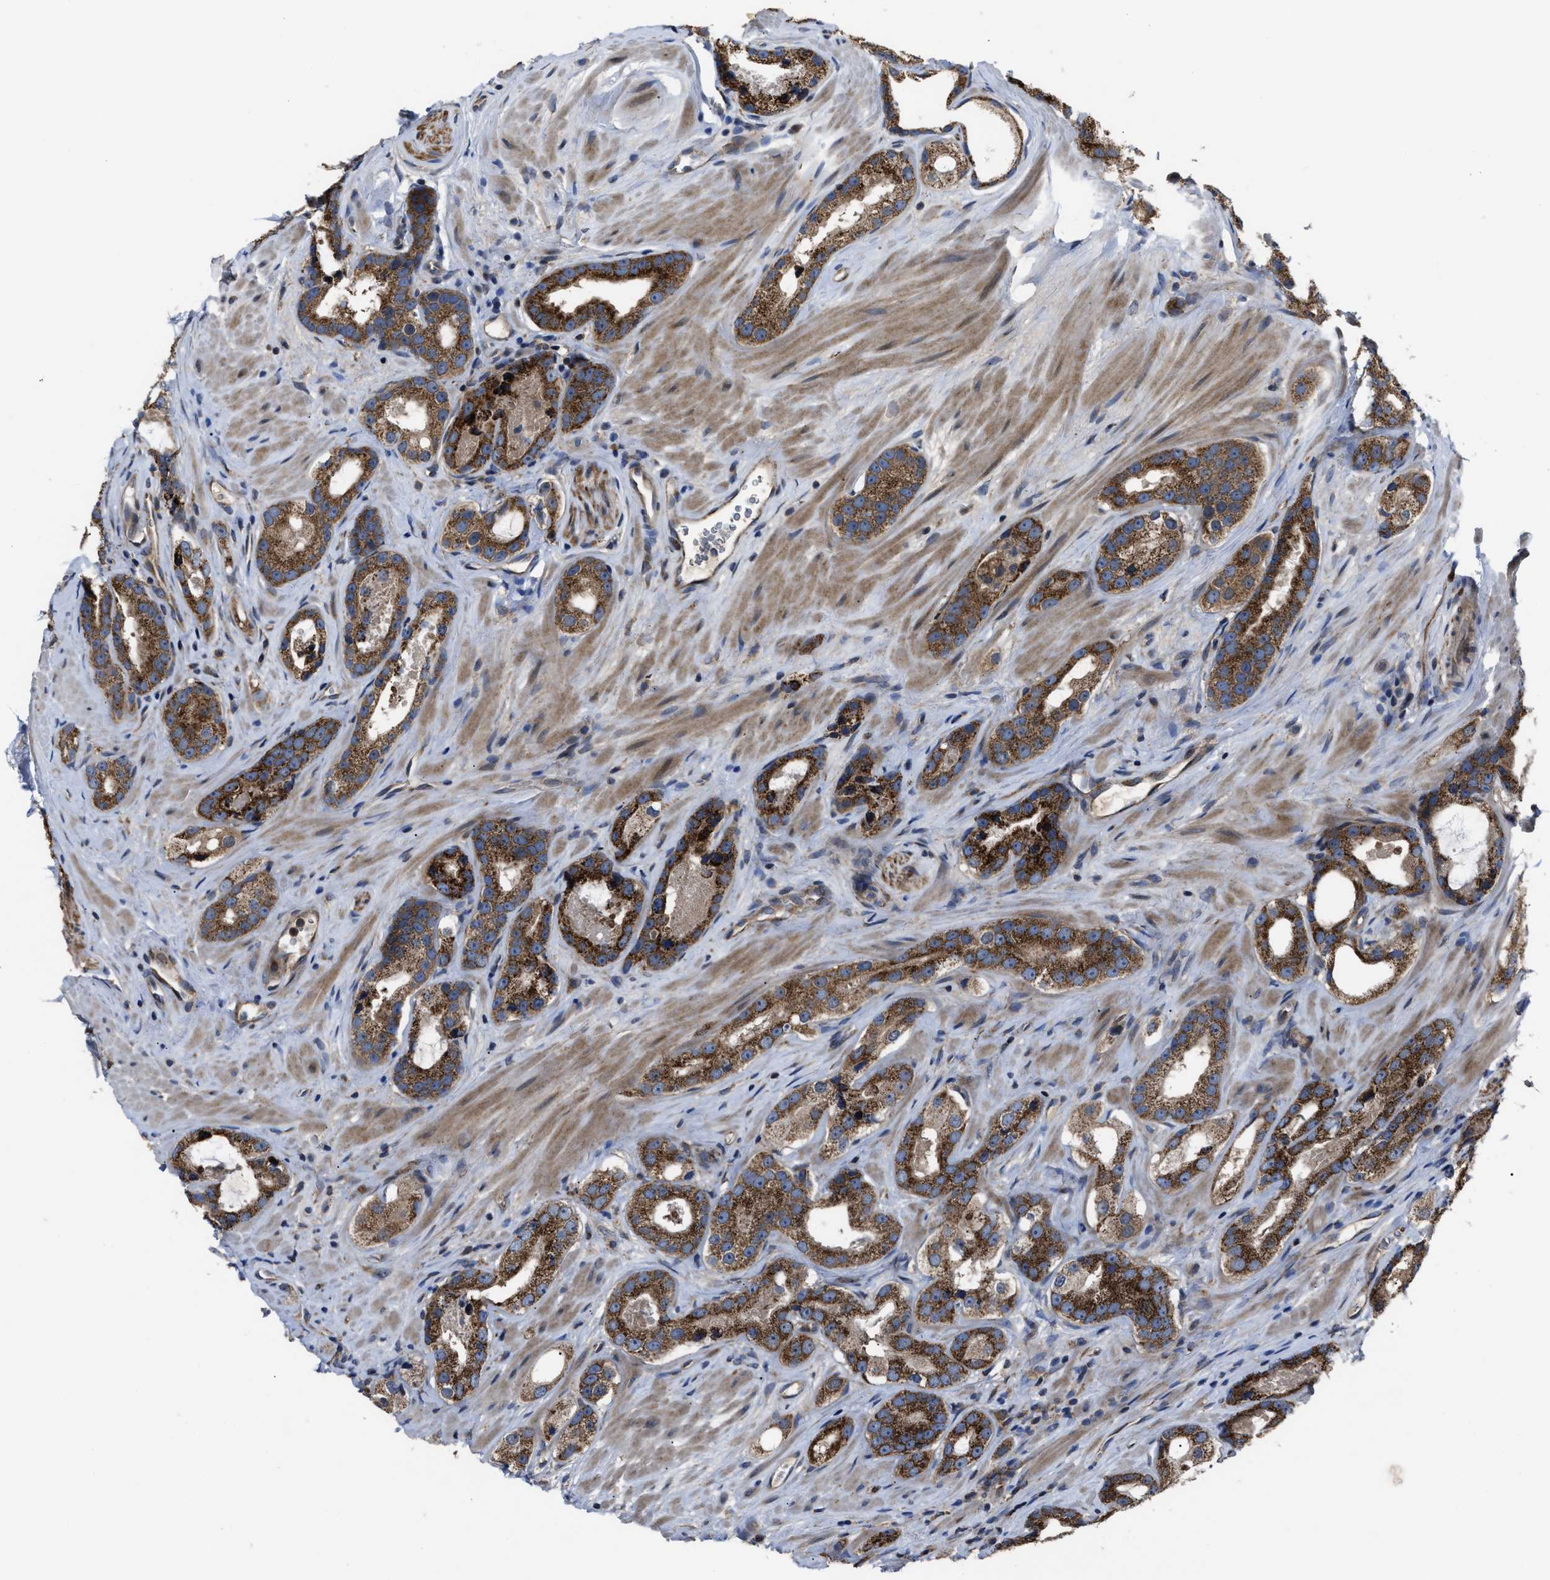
{"staining": {"intensity": "strong", "quantity": ">75%", "location": "cytoplasmic/membranous"}, "tissue": "prostate cancer", "cell_type": "Tumor cells", "image_type": "cancer", "snomed": [{"axis": "morphology", "description": "Adenocarcinoma, High grade"}, {"axis": "topography", "description": "Prostate"}], "caption": "DAB immunohistochemical staining of human prostate cancer (adenocarcinoma (high-grade)) demonstrates strong cytoplasmic/membranous protein expression in about >75% of tumor cells.", "gene": "PASK", "patient": {"sex": "male", "age": 63}}